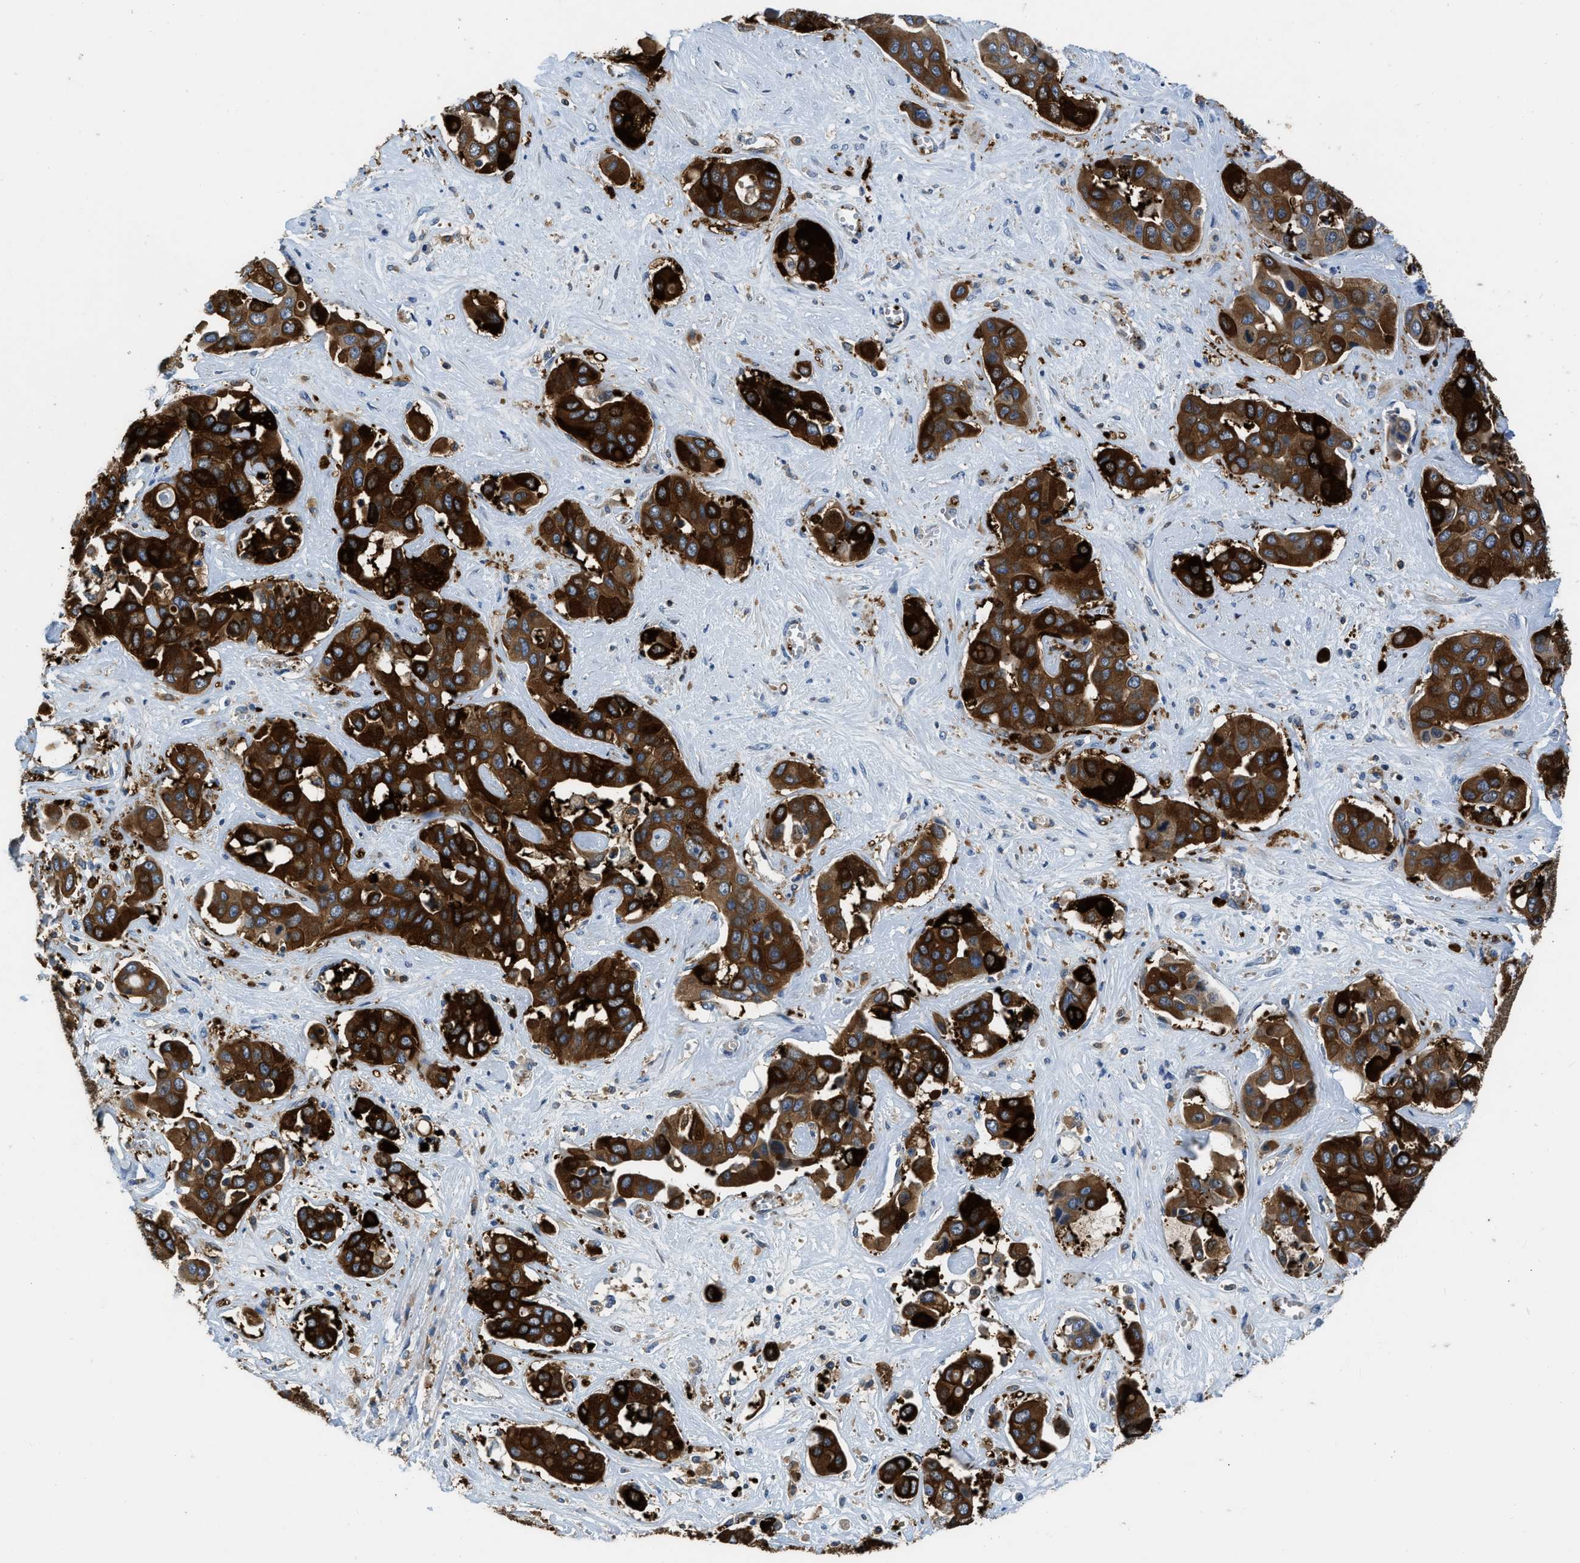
{"staining": {"intensity": "strong", "quantity": ">75%", "location": "cytoplasmic/membranous"}, "tissue": "liver cancer", "cell_type": "Tumor cells", "image_type": "cancer", "snomed": [{"axis": "morphology", "description": "Cholangiocarcinoma"}, {"axis": "topography", "description": "Liver"}], "caption": "Protein expression analysis of liver cancer displays strong cytoplasmic/membranous positivity in approximately >75% of tumor cells. (brown staining indicates protein expression, while blue staining denotes nuclei).", "gene": "PFKP", "patient": {"sex": "female", "age": 52}}